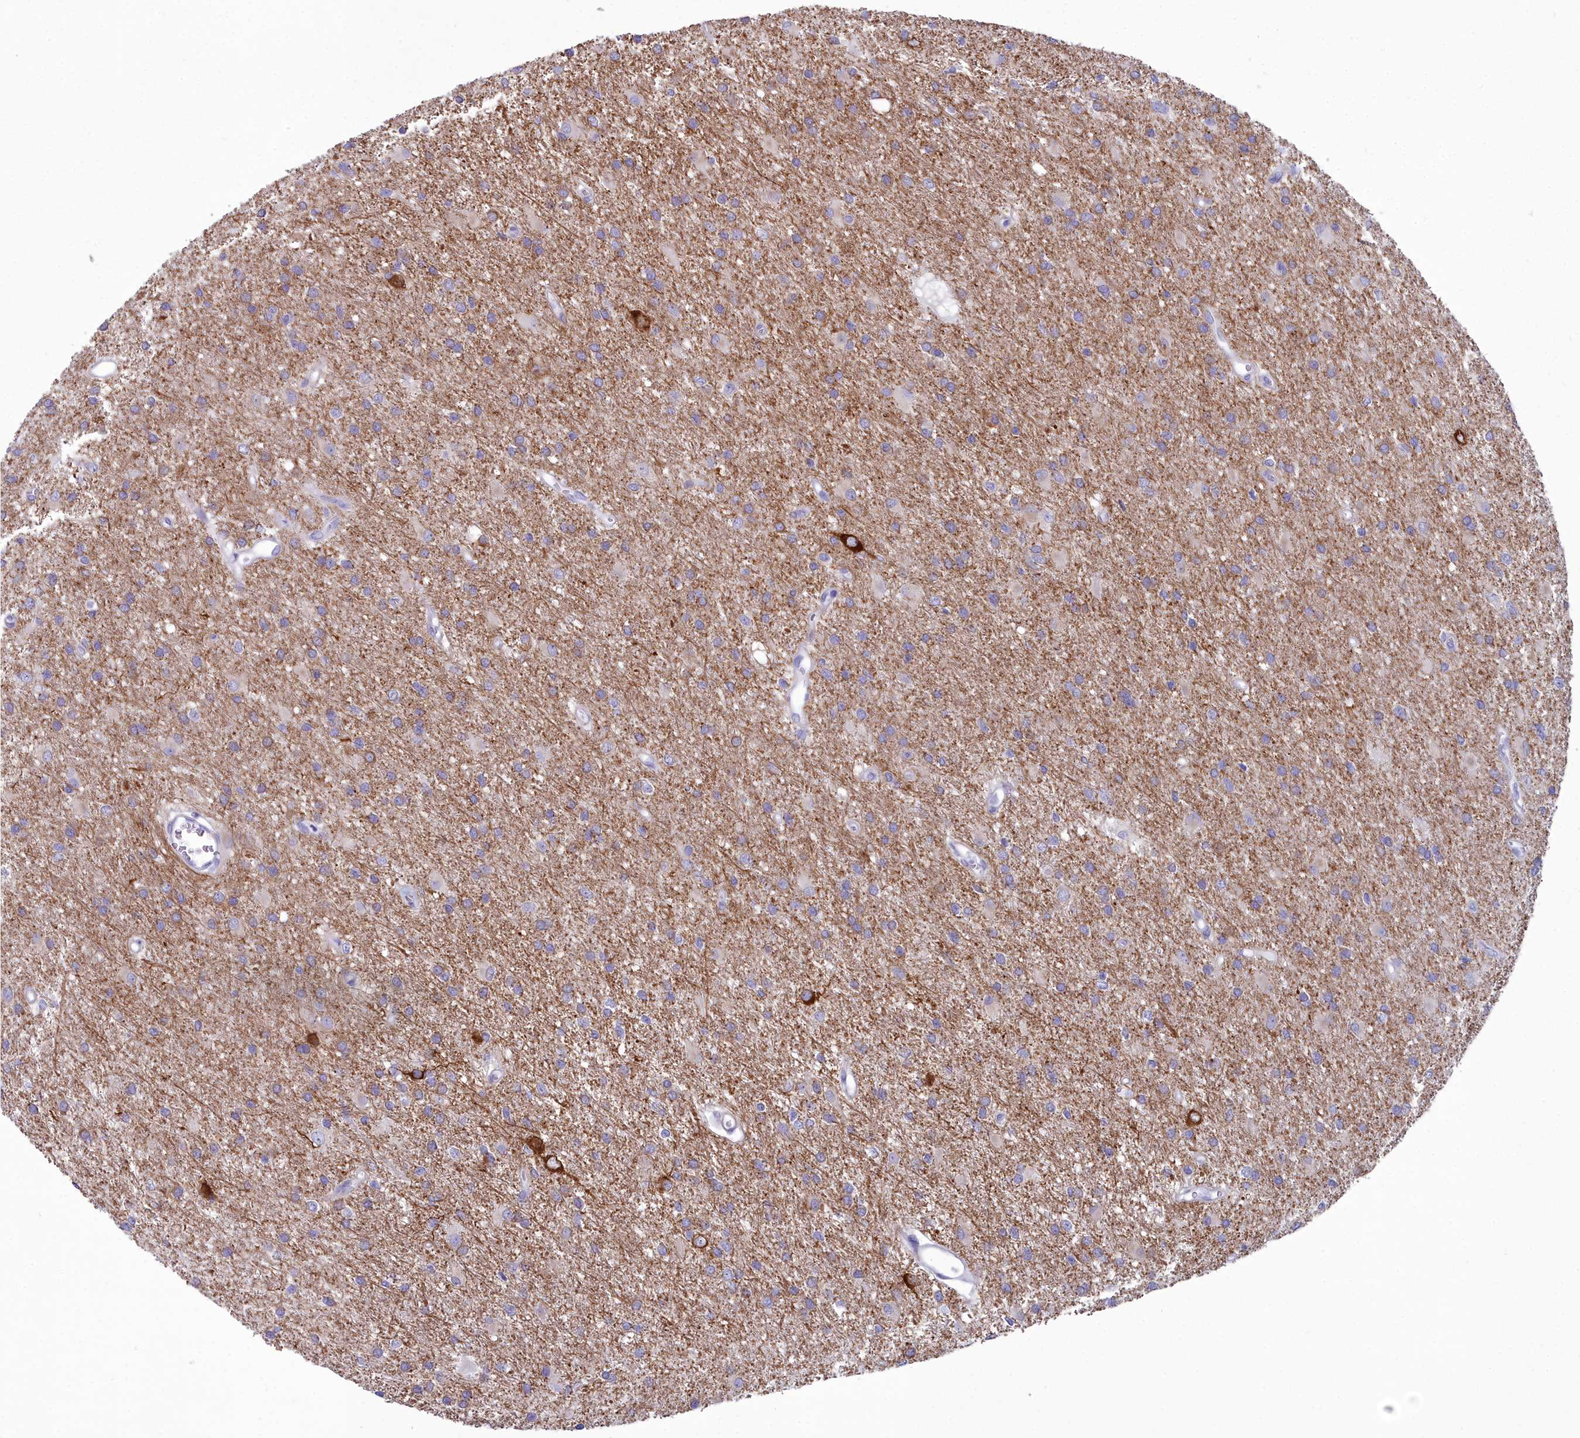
{"staining": {"intensity": "weak", "quantity": "<25%", "location": "cytoplasmic/membranous"}, "tissue": "glioma", "cell_type": "Tumor cells", "image_type": "cancer", "snomed": [{"axis": "morphology", "description": "Glioma, malignant, High grade"}, {"axis": "topography", "description": "Brain"}], "caption": "An immunohistochemistry (IHC) image of glioma is shown. There is no staining in tumor cells of glioma.", "gene": "MAP6", "patient": {"sex": "female", "age": 50}}